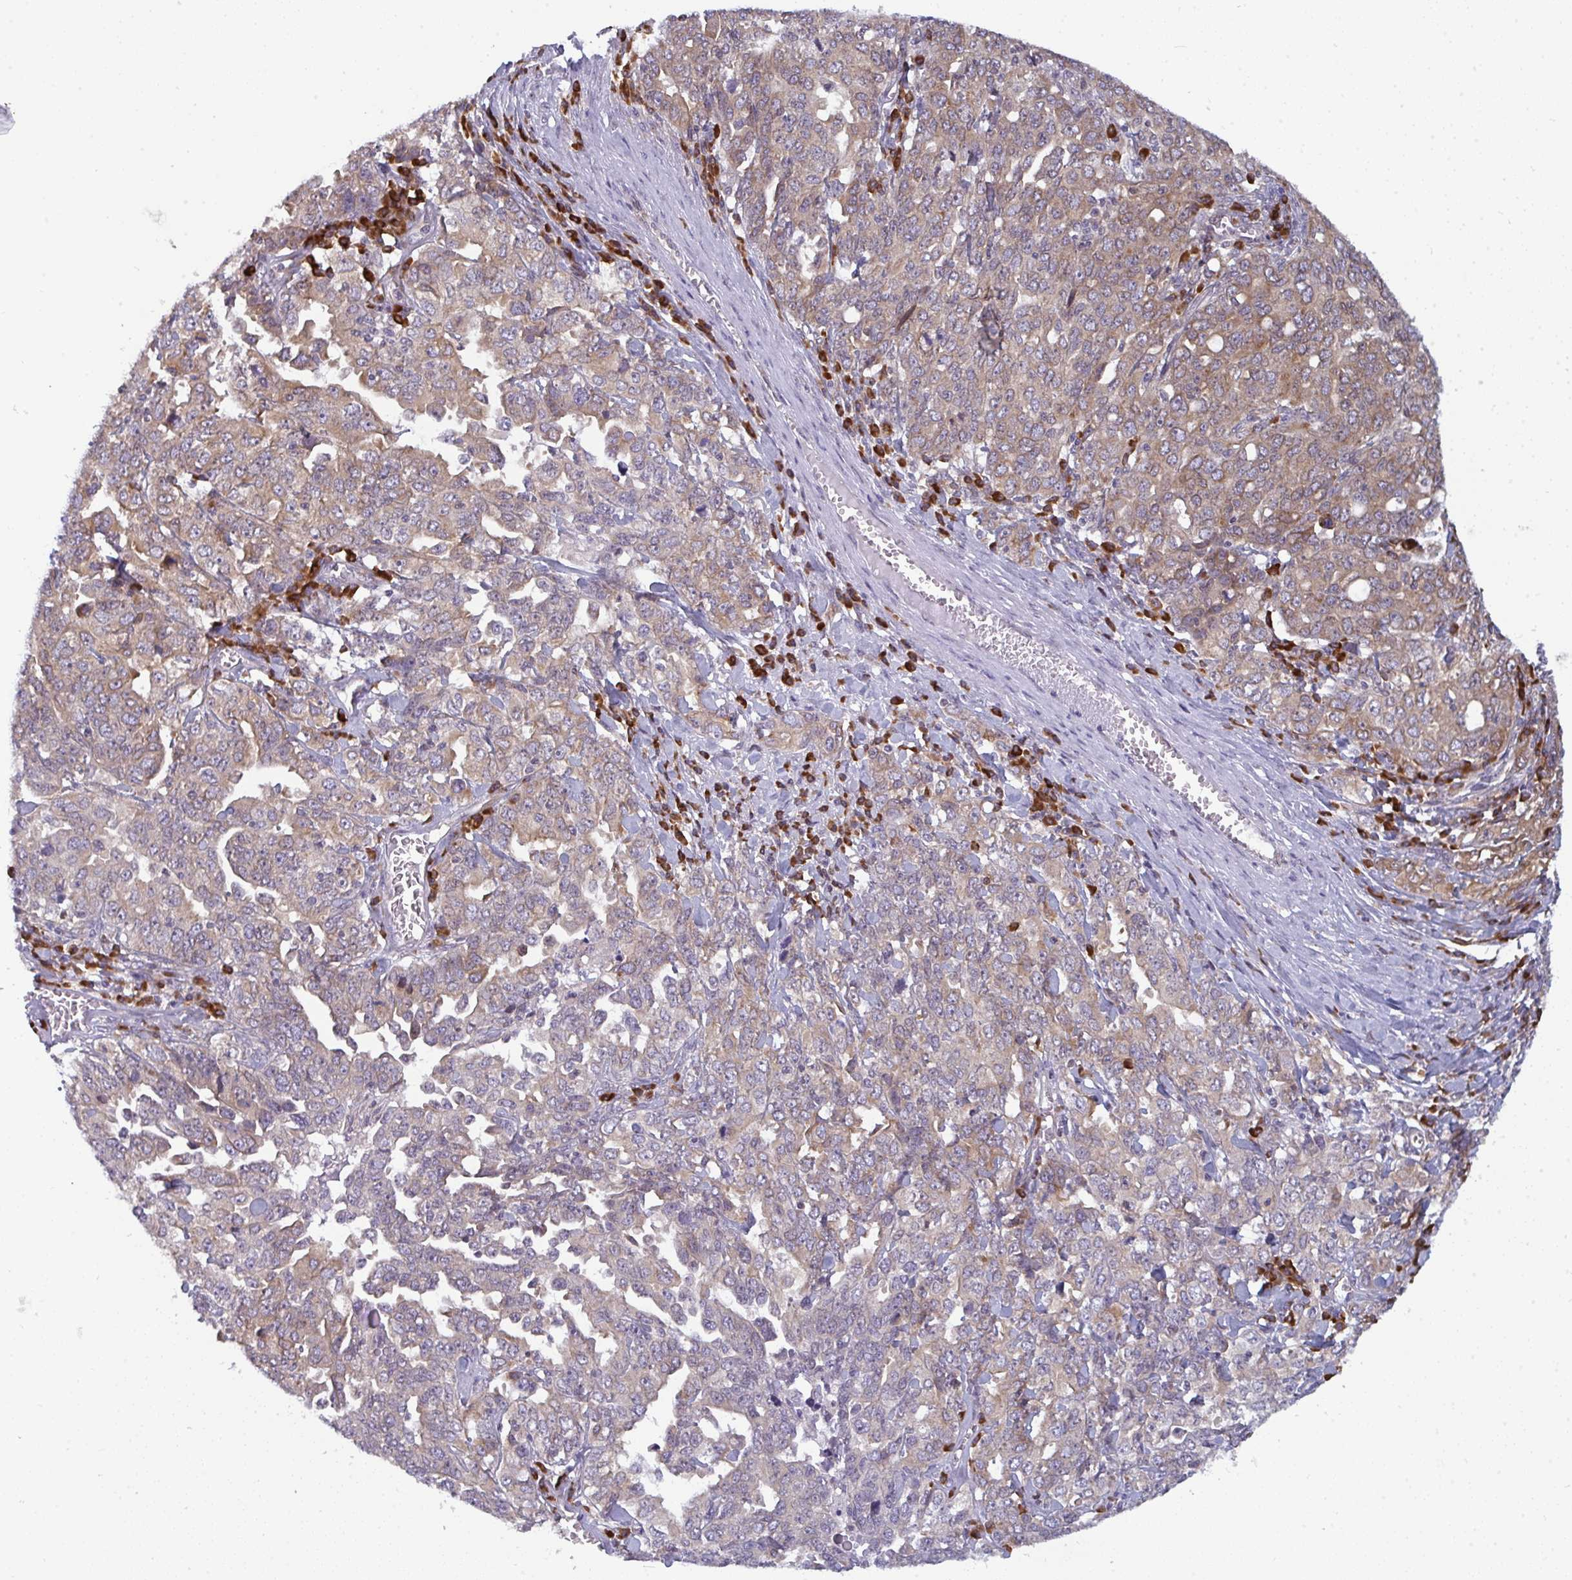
{"staining": {"intensity": "weak", "quantity": ">75%", "location": "cytoplasmic/membranous"}, "tissue": "ovarian cancer", "cell_type": "Tumor cells", "image_type": "cancer", "snomed": [{"axis": "morphology", "description": "Carcinoma, endometroid"}, {"axis": "topography", "description": "Ovary"}], "caption": "Weak cytoplasmic/membranous positivity for a protein is identified in approximately >75% of tumor cells of ovarian endometroid carcinoma using IHC.", "gene": "LYSMD4", "patient": {"sex": "female", "age": 62}}